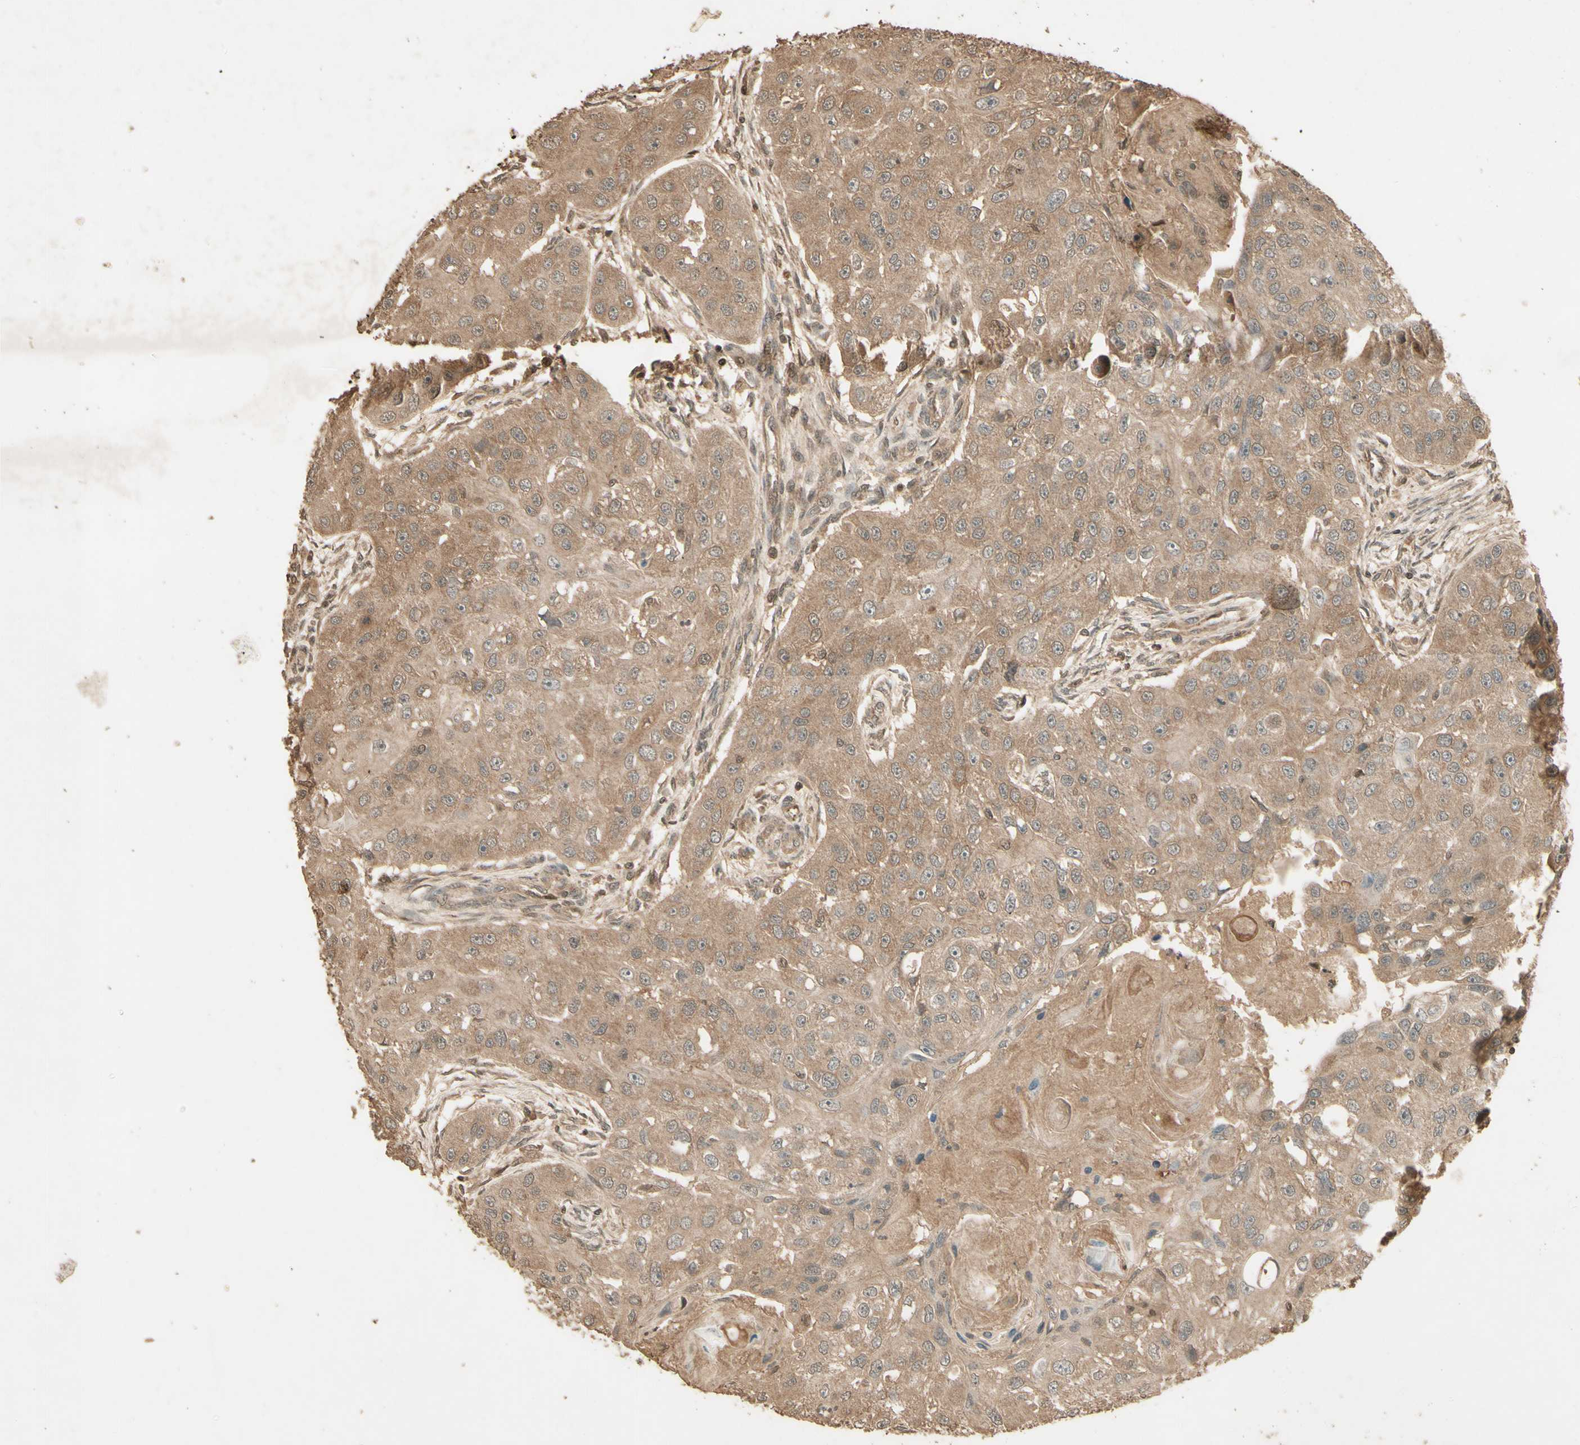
{"staining": {"intensity": "moderate", "quantity": ">75%", "location": "cytoplasmic/membranous"}, "tissue": "head and neck cancer", "cell_type": "Tumor cells", "image_type": "cancer", "snomed": [{"axis": "morphology", "description": "Normal tissue, NOS"}, {"axis": "morphology", "description": "Squamous cell carcinoma, NOS"}, {"axis": "topography", "description": "Skeletal muscle"}, {"axis": "topography", "description": "Head-Neck"}], "caption": "Moderate cytoplasmic/membranous protein positivity is identified in about >75% of tumor cells in squamous cell carcinoma (head and neck).", "gene": "SMAD9", "patient": {"sex": "male", "age": 51}}